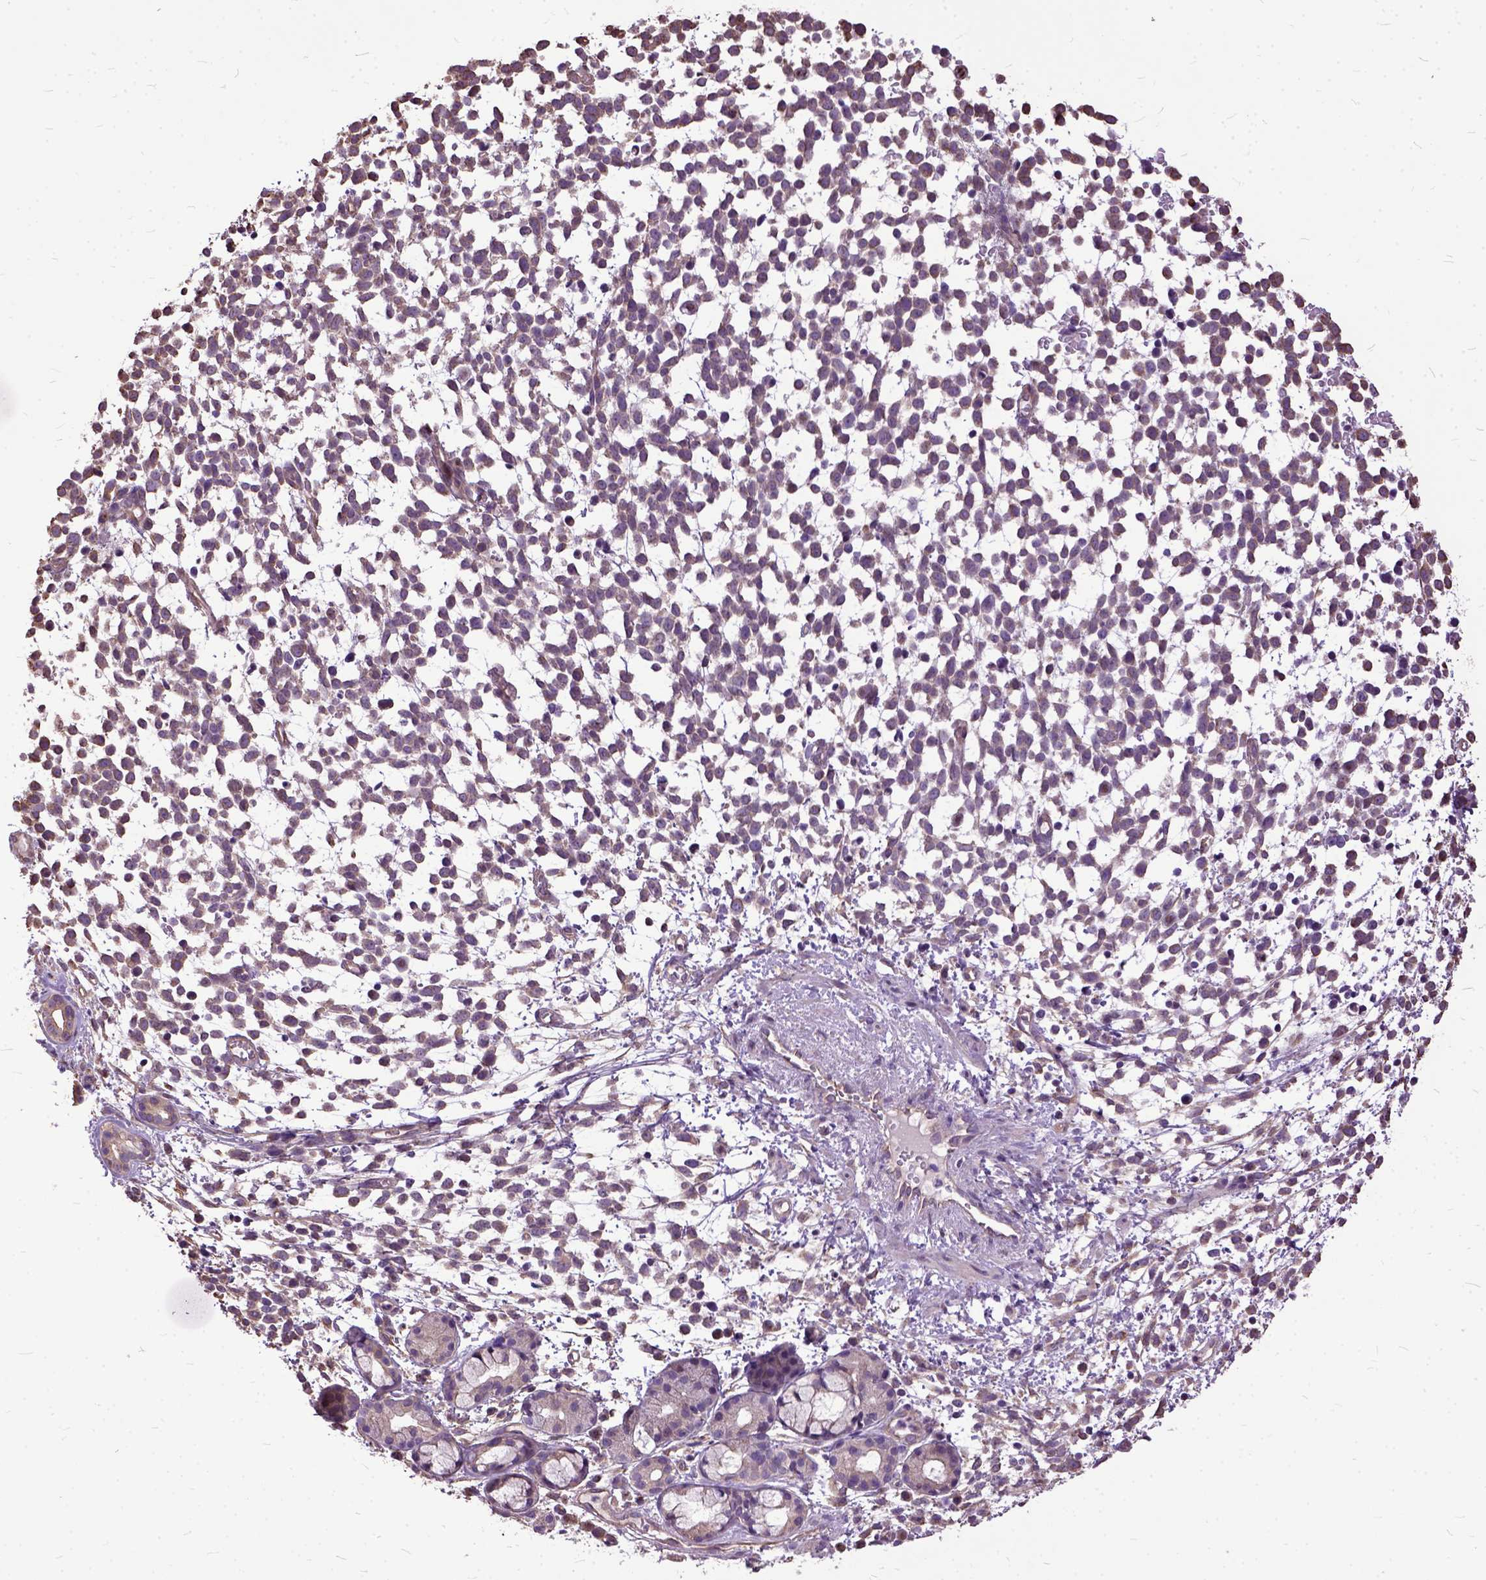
{"staining": {"intensity": "weak", "quantity": ">75%", "location": "cytoplasmic/membranous"}, "tissue": "melanoma", "cell_type": "Tumor cells", "image_type": "cancer", "snomed": [{"axis": "morphology", "description": "Malignant melanoma, NOS"}, {"axis": "topography", "description": "Skin"}], "caption": "Immunohistochemical staining of human melanoma reveals weak cytoplasmic/membranous protein positivity in approximately >75% of tumor cells. Using DAB (brown) and hematoxylin (blue) stains, captured at high magnification using brightfield microscopy.", "gene": "AREG", "patient": {"sex": "female", "age": 70}}